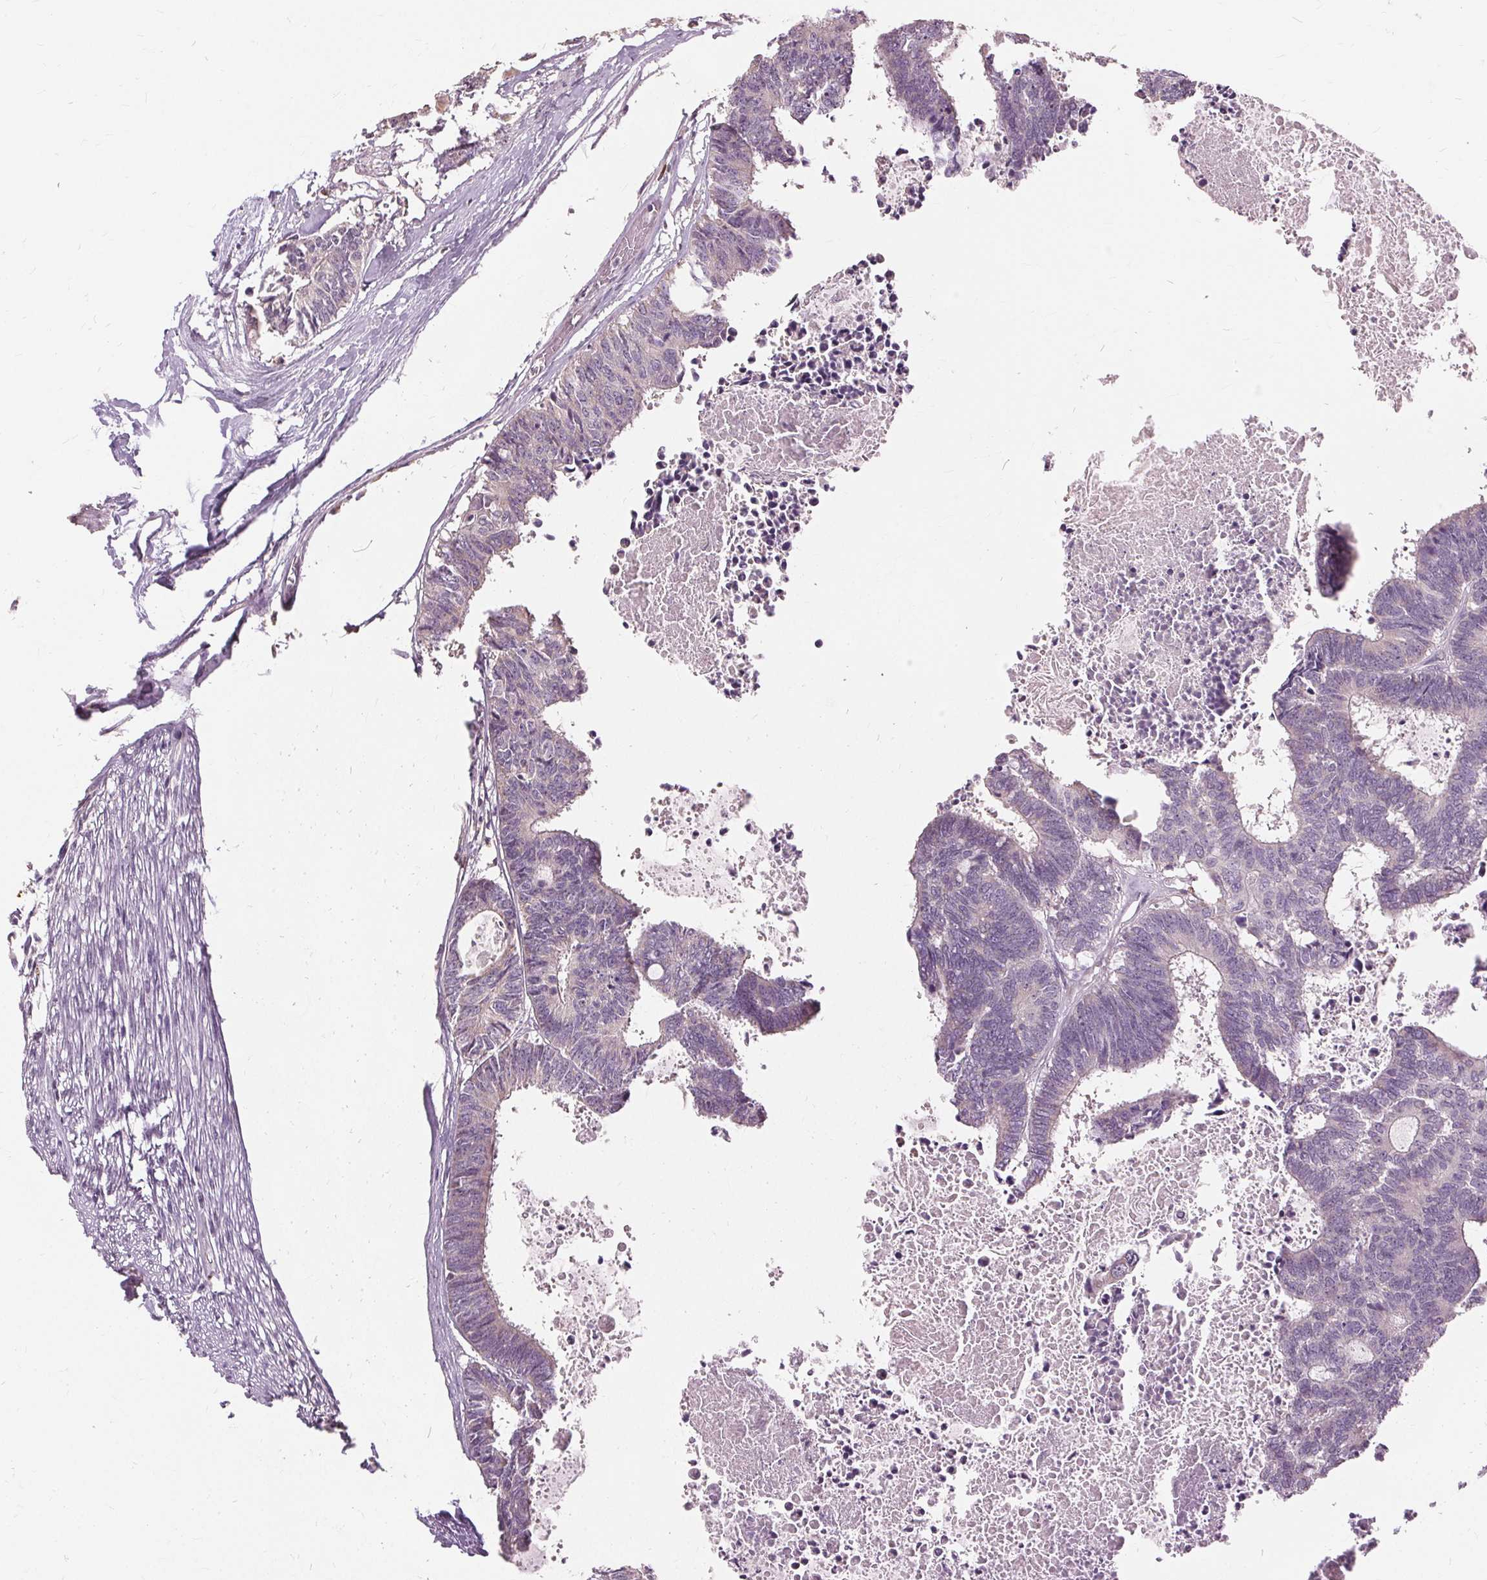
{"staining": {"intensity": "negative", "quantity": "none", "location": "none"}, "tissue": "colorectal cancer", "cell_type": "Tumor cells", "image_type": "cancer", "snomed": [{"axis": "morphology", "description": "Adenocarcinoma, NOS"}, {"axis": "topography", "description": "Colon"}, {"axis": "topography", "description": "Rectum"}], "caption": "DAB immunohistochemical staining of human colorectal cancer (adenocarcinoma) exhibits no significant positivity in tumor cells.", "gene": "SIGLEC6", "patient": {"sex": "male", "age": 57}}